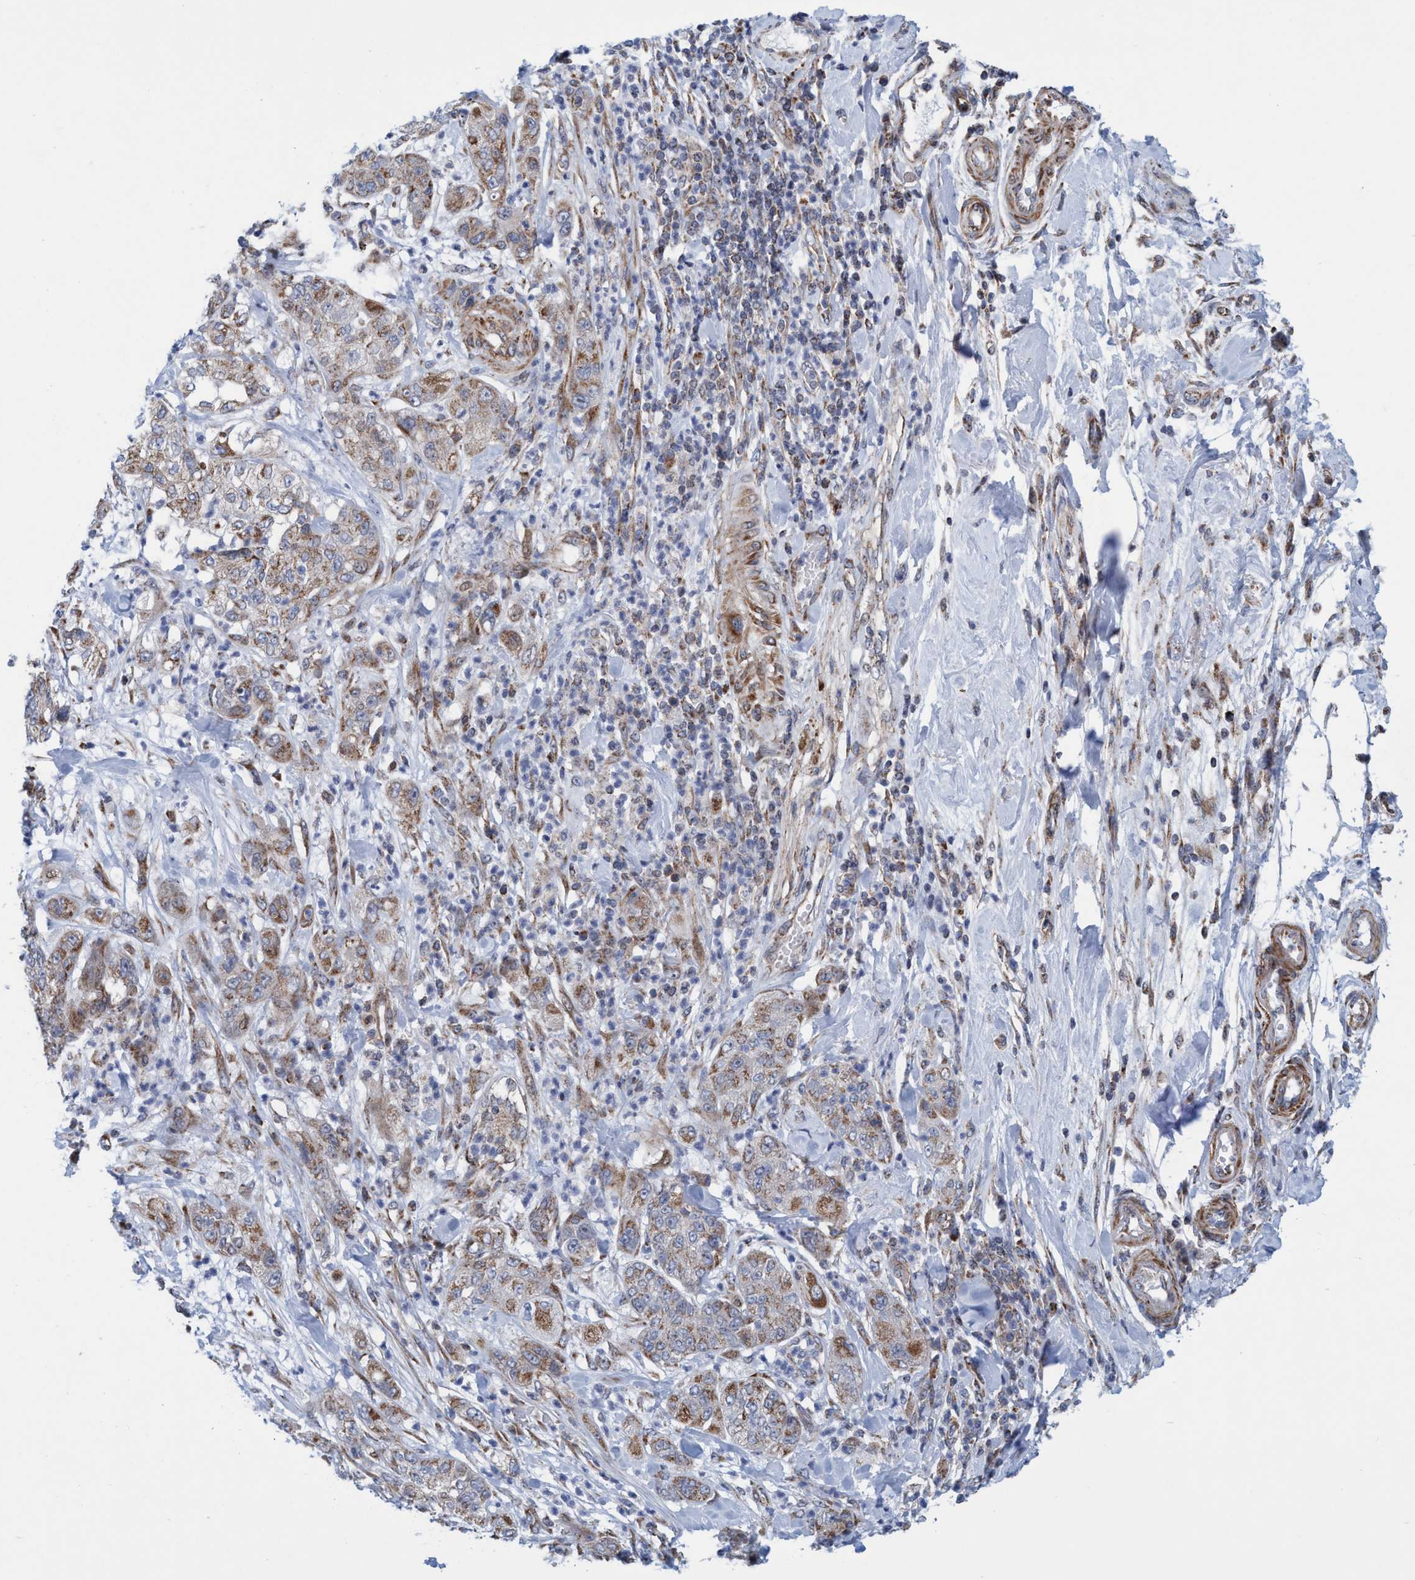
{"staining": {"intensity": "weak", "quantity": ">75%", "location": "cytoplasmic/membranous"}, "tissue": "pancreatic cancer", "cell_type": "Tumor cells", "image_type": "cancer", "snomed": [{"axis": "morphology", "description": "Adenocarcinoma, NOS"}, {"axis": "topography", "description": "Pancreas"}], "caption": "Immunohistochemical staining of pancreatic cancer (adenocarcinoma) exhibits weak cytoplasmic/membranous protein positivity in approximately >75% of tumor cells.", "gene": "POLR1F", "patient": {"sex": "female", "age": 78}}